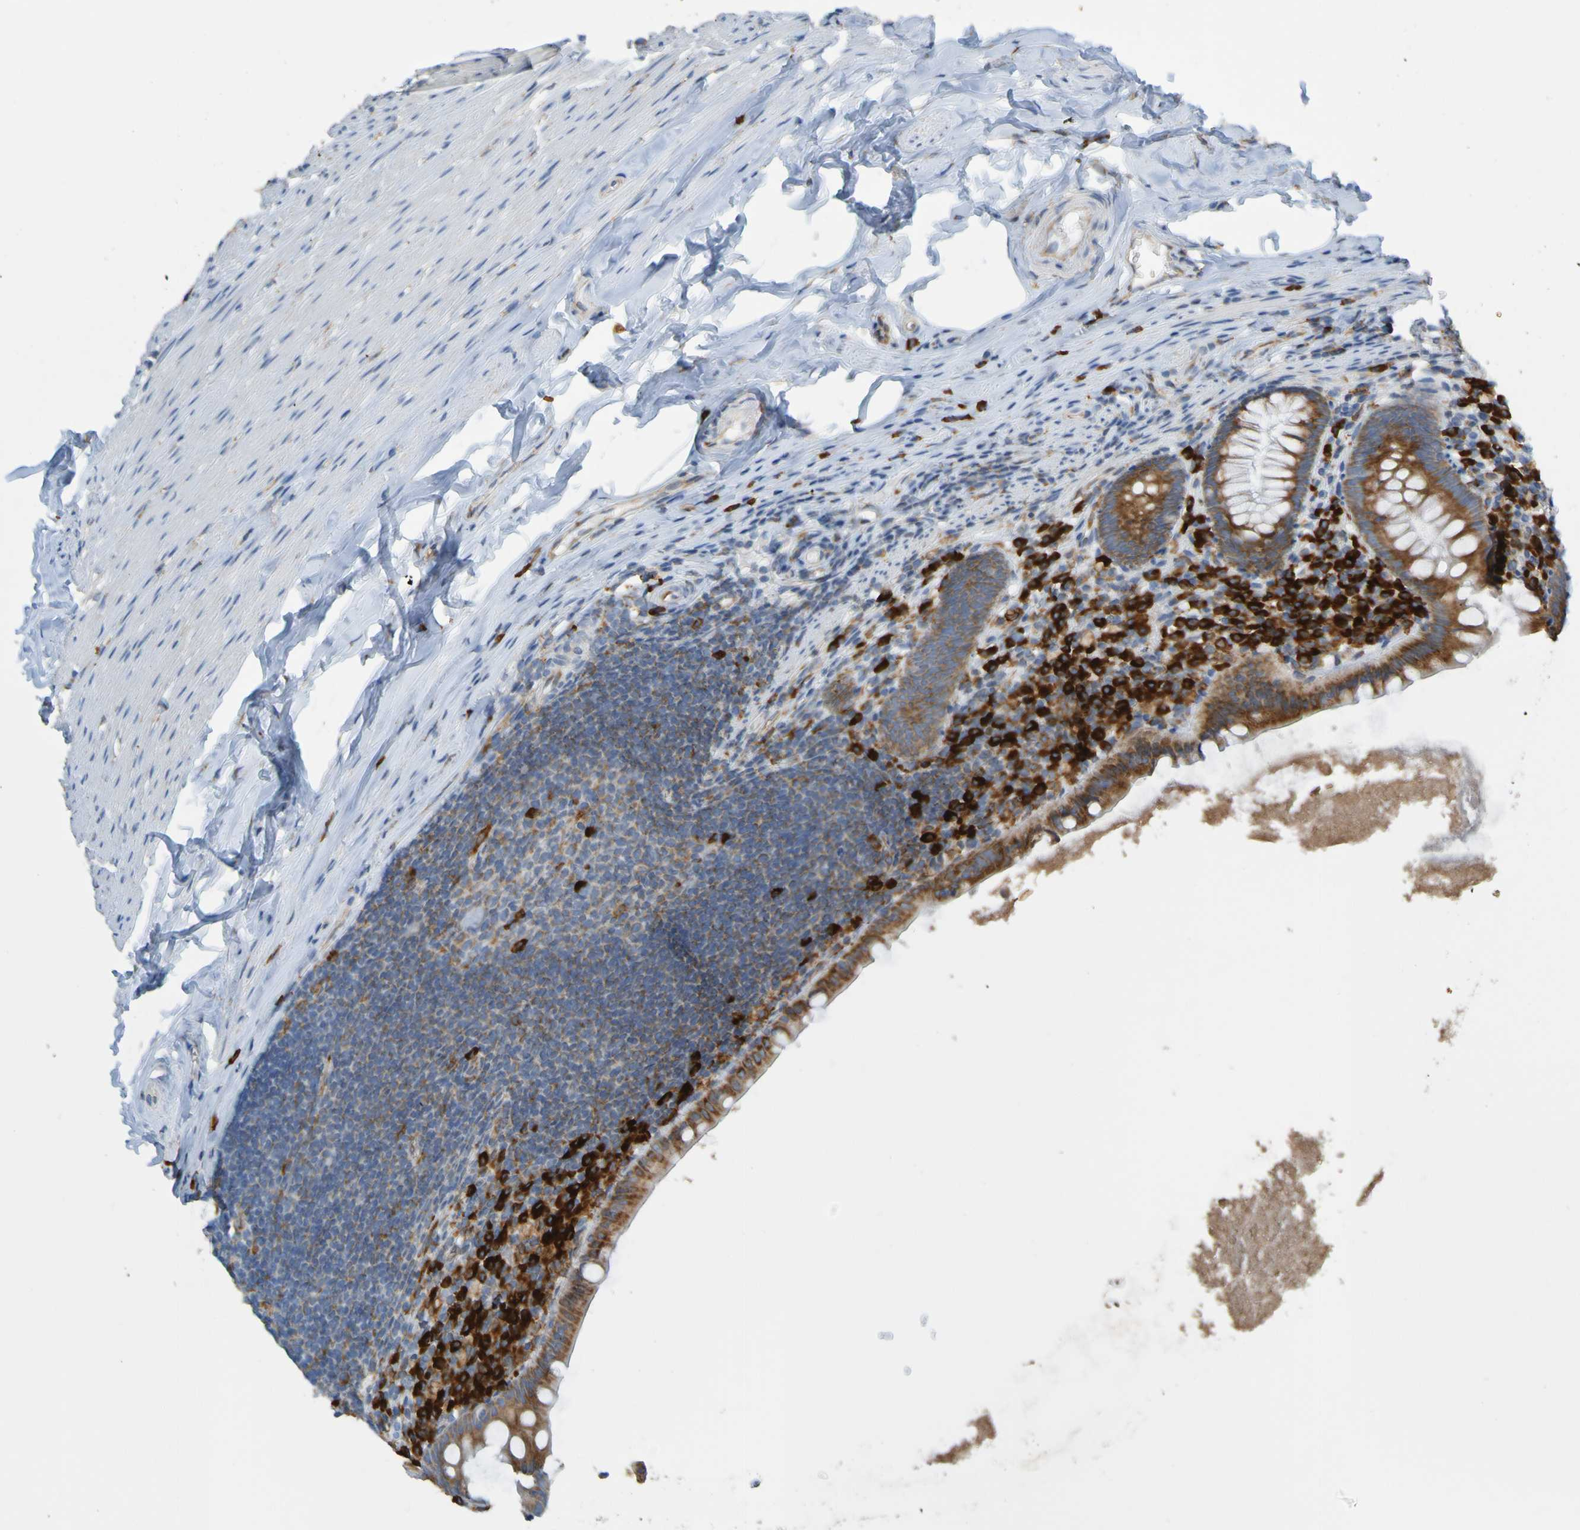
{"staining": {"intensity": "weak", "quantity": "25%-75%", "location": "cytoplasmic/membranous"}, "tissue": "appendix", "cell_type": "Glandular cells", "image_type": "normal", "snomed": [{"axis": "morphology", "description": "Normal tissue, NOS"}, {"axis": "topography", "description": "Appendix"}], "caption": "Appendix stained with a brown dye shows weak cytoplasmic/membranous positive staining in about 25%-75% of glandular cells.", "gene": "SSR1", "patient": {"sex": "male", "age": 52}}